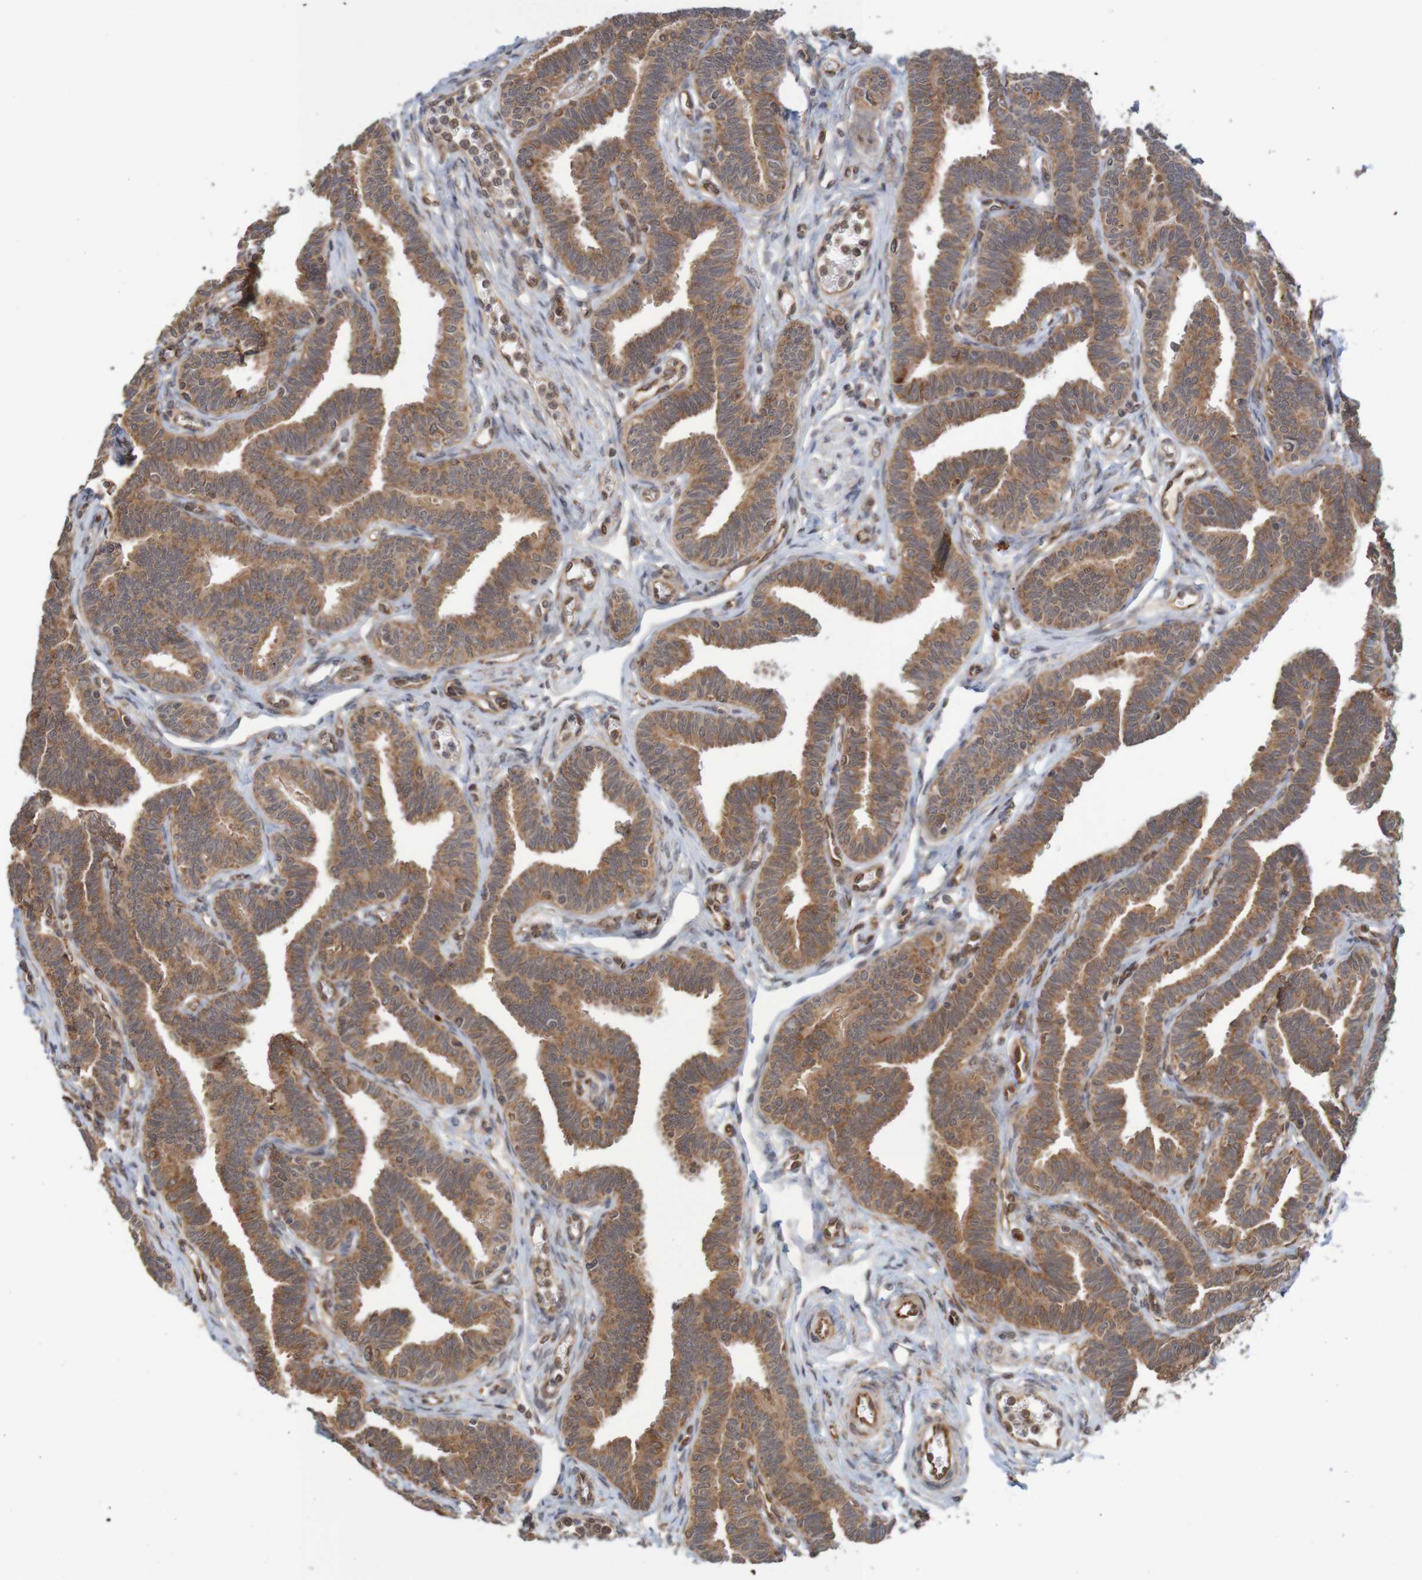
{"staining": {"intensity": "moderate", "quantity": ">75%", "location": "cytoplasmic/membranous"}, "tissue": "fallopian tube", "cell_type": "Glandular cells", "image_type": "normal", "snomed": [{"axis": "morphology", "description": "Normal tissue, NOS"}, {"axis": "topography", "description": "Fallopian tube"}, {"axis": "topography", "description": "Ovary"}], "caption": "High-power microscopy captured an immunohistochemistry (IHC) histopathology image of normal fallopian tube, revealing moderate cytoplasmic/membranous expression in approximately >75% of glandular cells.", "gene": "MRPL52", "patient": {"sex": "female", "age": 23}}